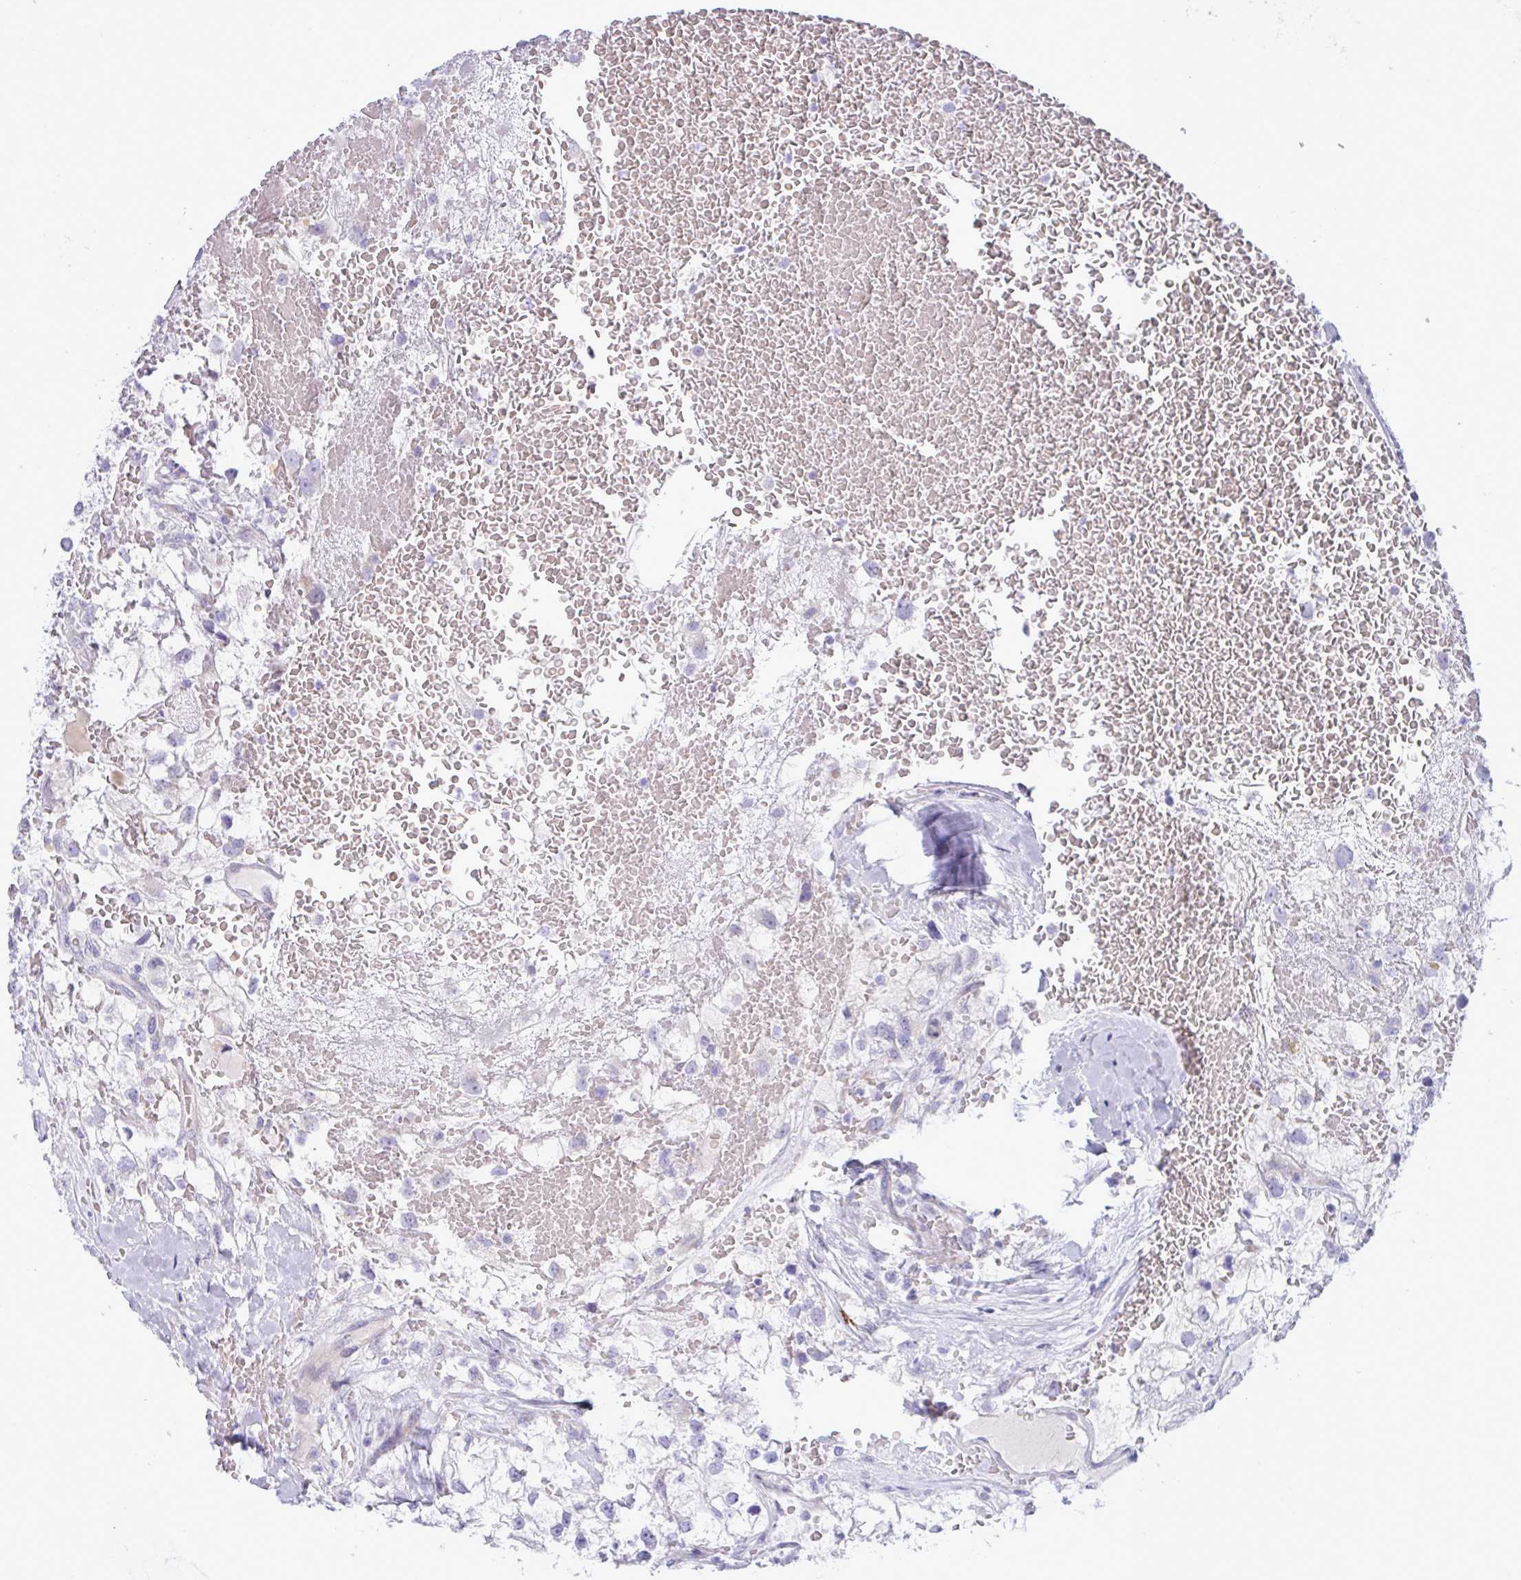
{"staining": {"intensity": "negative", "quantity": "none", "location": "none"}, "tissue": "renal cancer", "cell_type": "Tumor cells", "image_type": "cancer", "snomed": [{"axis": "morphology", "description": "Adenocarcinoma, NOS"}, {"axis": "topography", "description": "Kidney"}], "caption": "A histopathology image of human renal adenocarcinoma is negative for staining in tumor cells.", "gene": "ZNF684", "patient": {"sex": "male", "age": 59}}